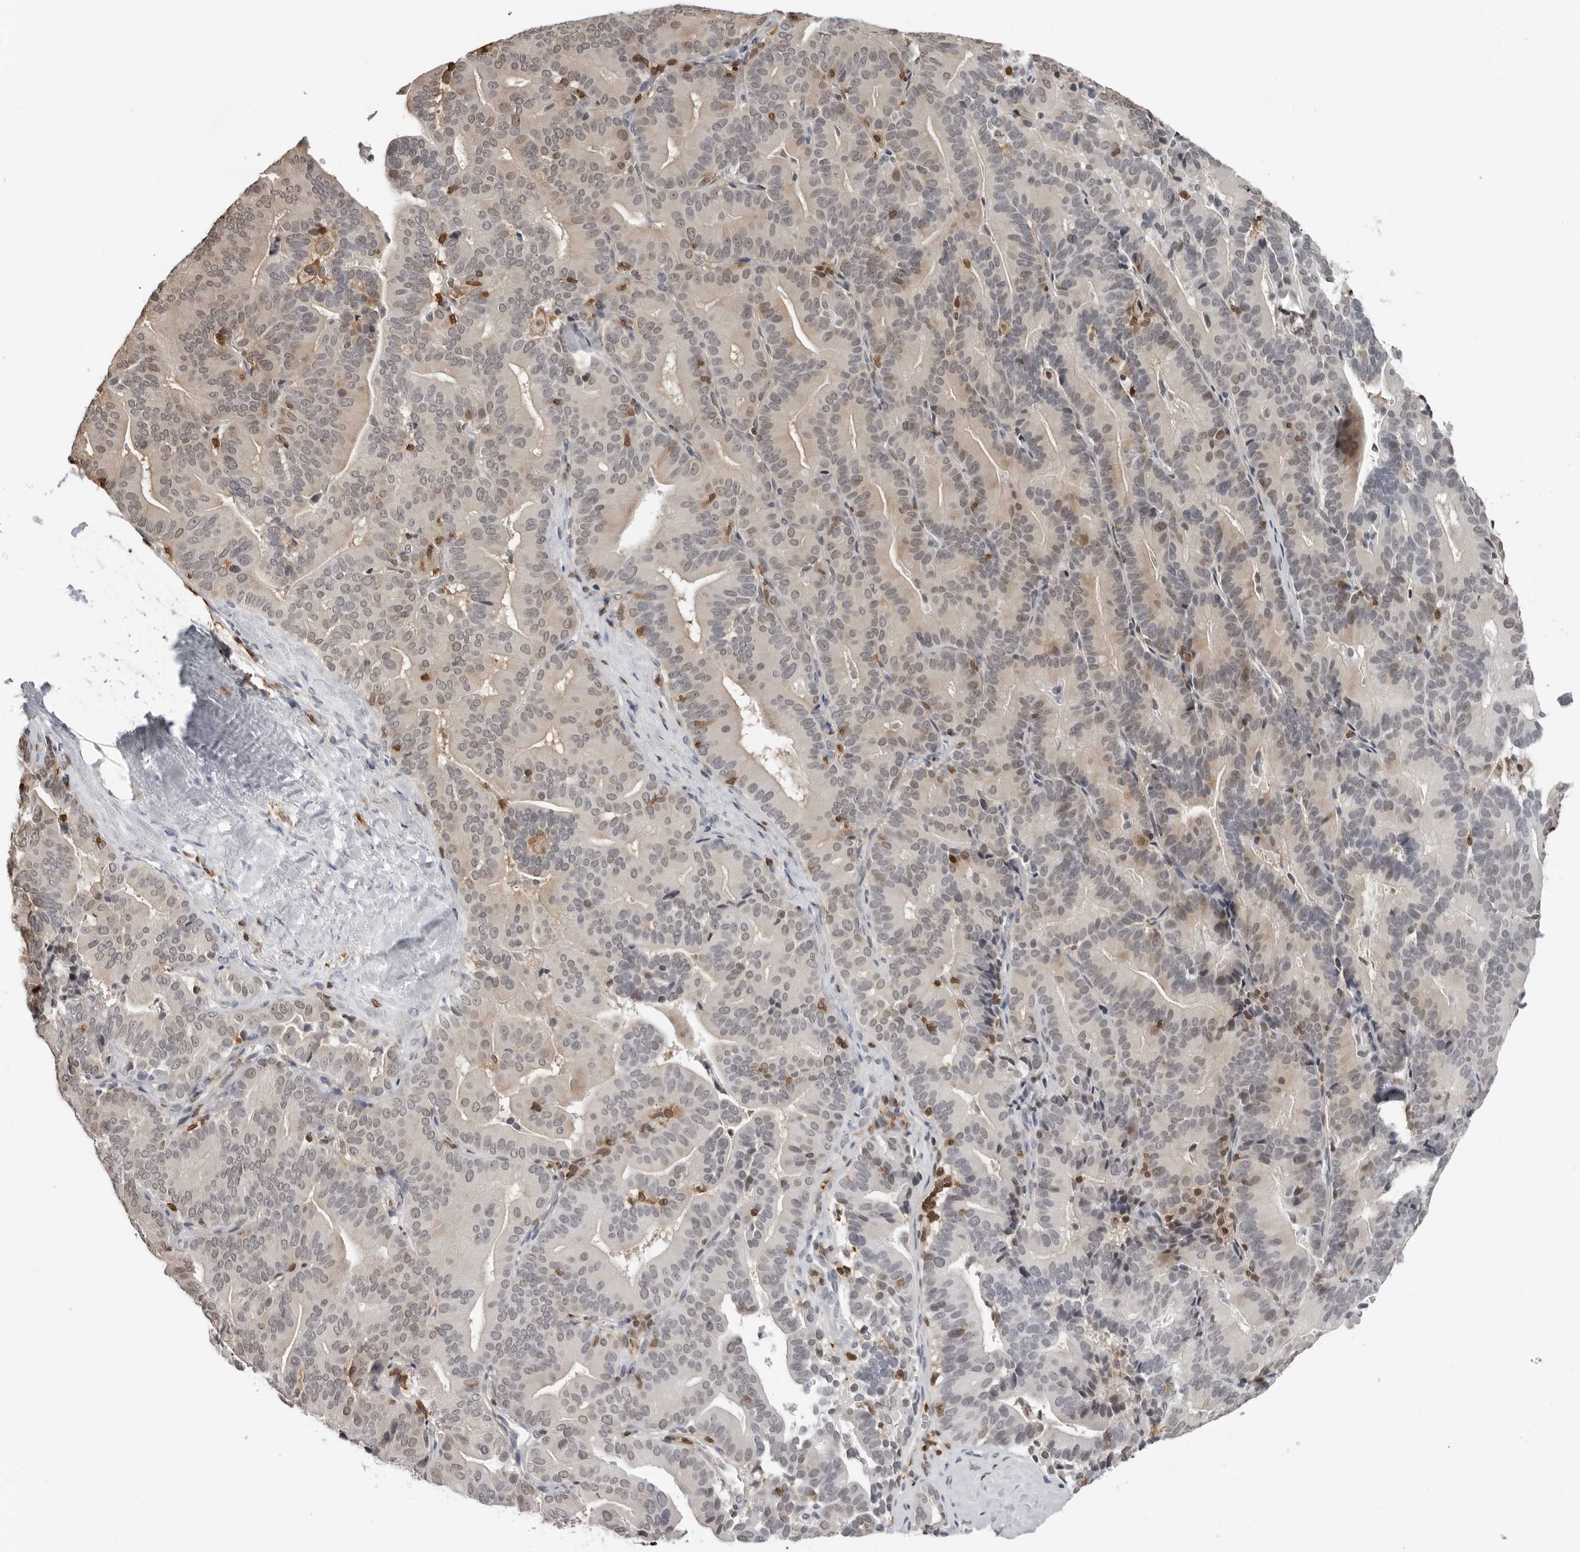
{"staining": {"intensity": "weak", "quantity": "<25%", "location": "cytoplasmic/membranous"}, "tissue": "liver cancer", "cell_type": "Tumor cells", "image_type": "cancer", "snomed": [{"axis": "morphology", "description": "Cholangiocarcinoma"}, {"axis": "topography", "description": "Liver"}], "caption": "Immunohistochemical staining of liver cancer (cholangiocarcinoma) demonstrates no significant expression in tumor cells.", "gene": "HSPH1", "patient": {"sex": "female", "age": 75}}